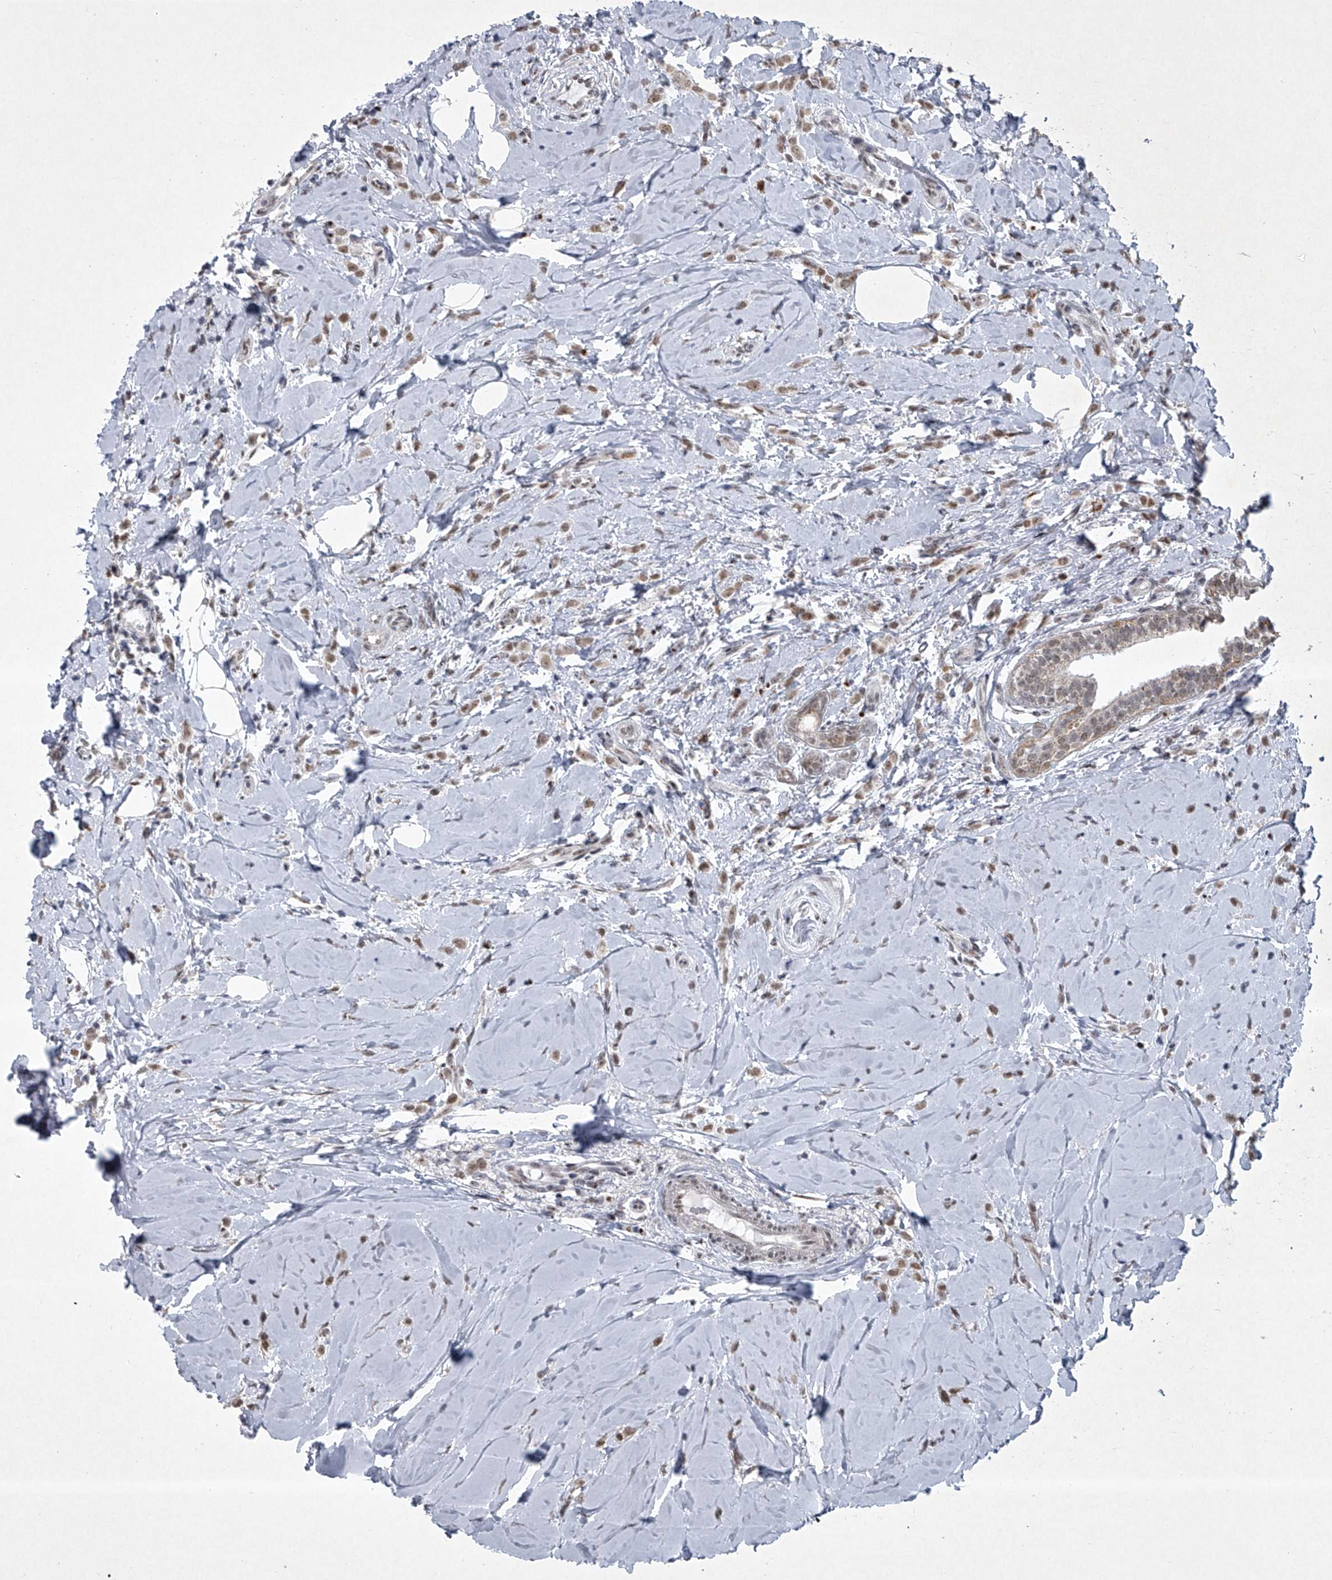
{"staining": {"intensity": "weak", "quantity": ">75%", "location": "nuclear"}, "tissue": "breast cancer", "cell_type": "Tumor cells", "image_type": "cancer", "snomed": [{"axis": "morphology", "description": "Lobular carcinoma"}, {"axis": "topography", "description": "Breast"}], "caption": "Immunohistochemical staining of human lobular carcinoma (breast) exhibits weak nuclear protein expression in approximately >75% of tumor cells.", "gene": "MLLT1", "patient": {"sex": "female", "age": 47}}